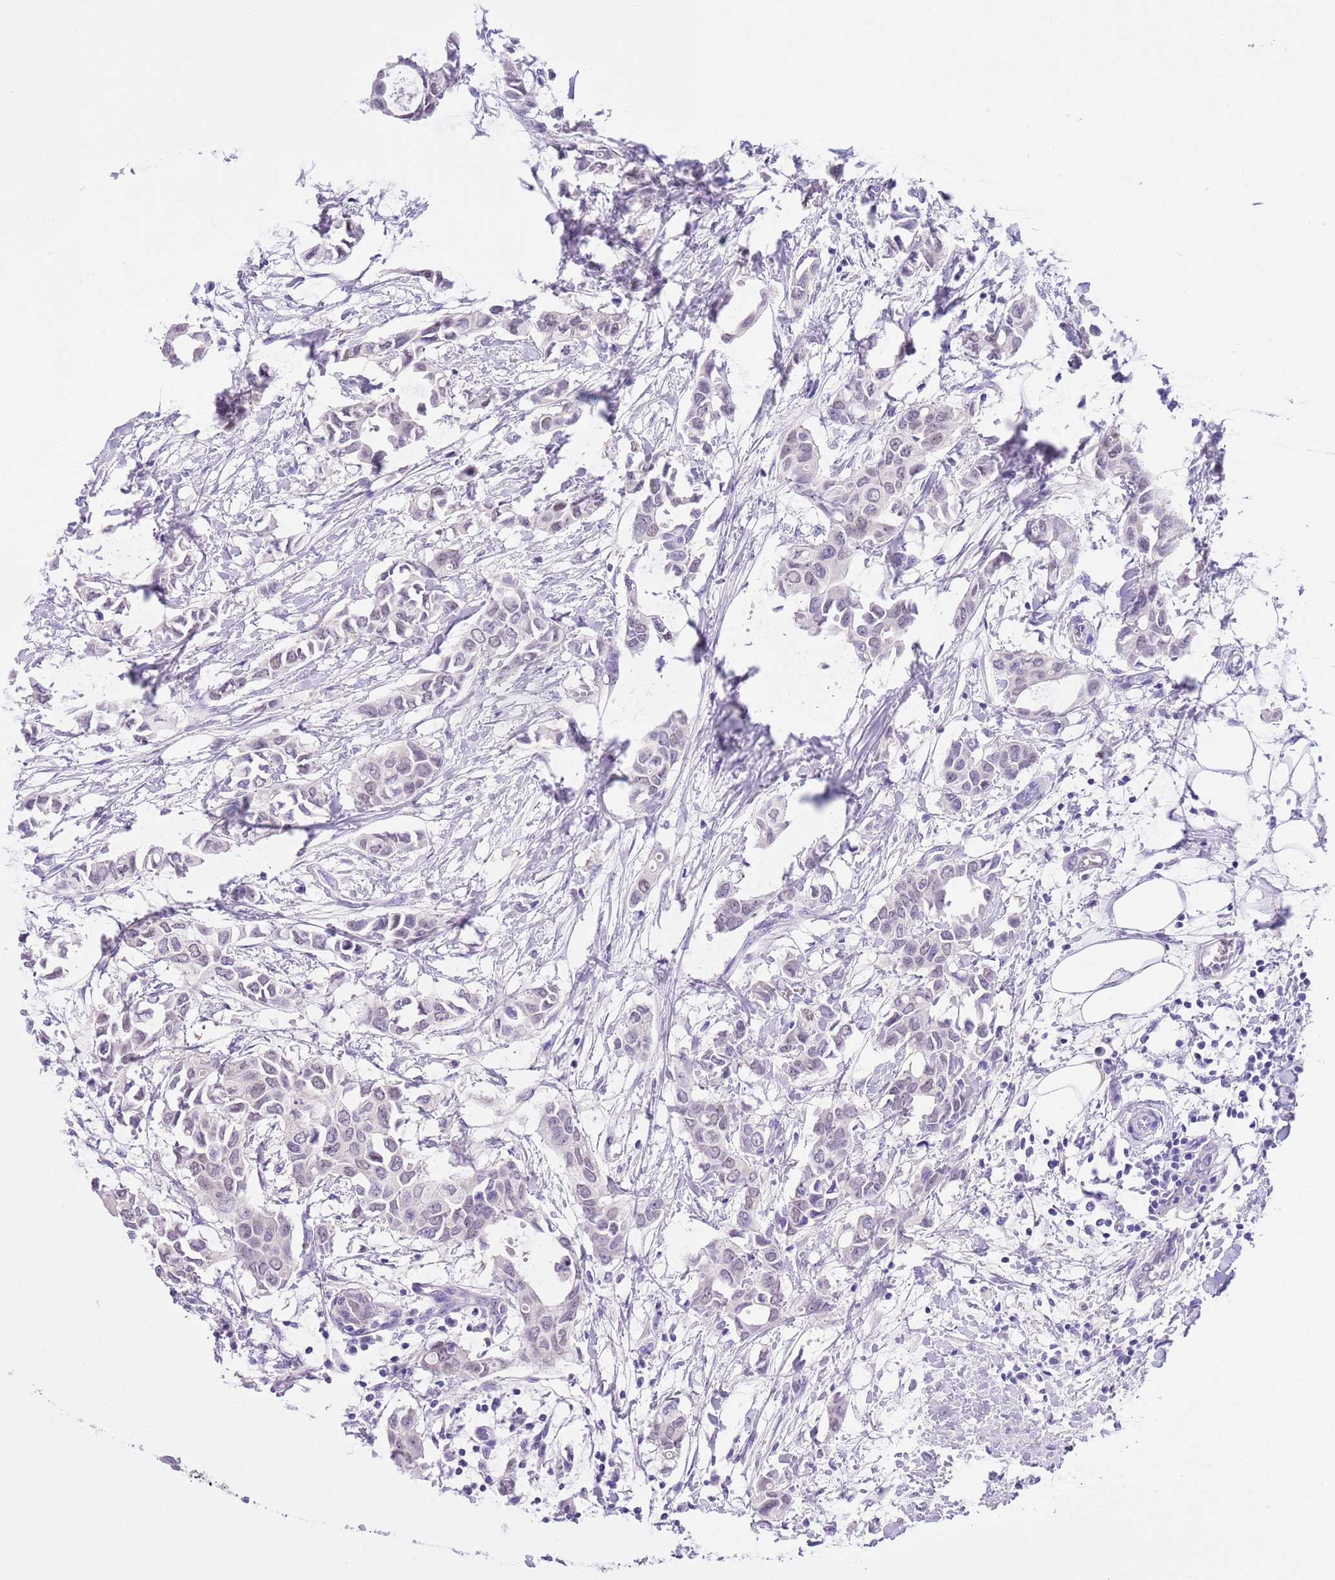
{"staining": {"intensity": "negative", "quantity": "none", "location": "none"}, "tissue": "breast cancer", "cell_type": "Tumor cells", "image_type": "cancer", "snomed": [{"axis": "morphology", "description": "Duct carcinoma"}, {"axis": "topography", "description": "Breast"}], "caption": "DAB (3,3'-diaminobenzidine) immunohistochemical staining of human infiltrating ductal carcinoma (breast) demonstrates no significant expression in tumor cells.", "gene": "TMEM185B", "patient": {"sex": "female", "age": 41}}